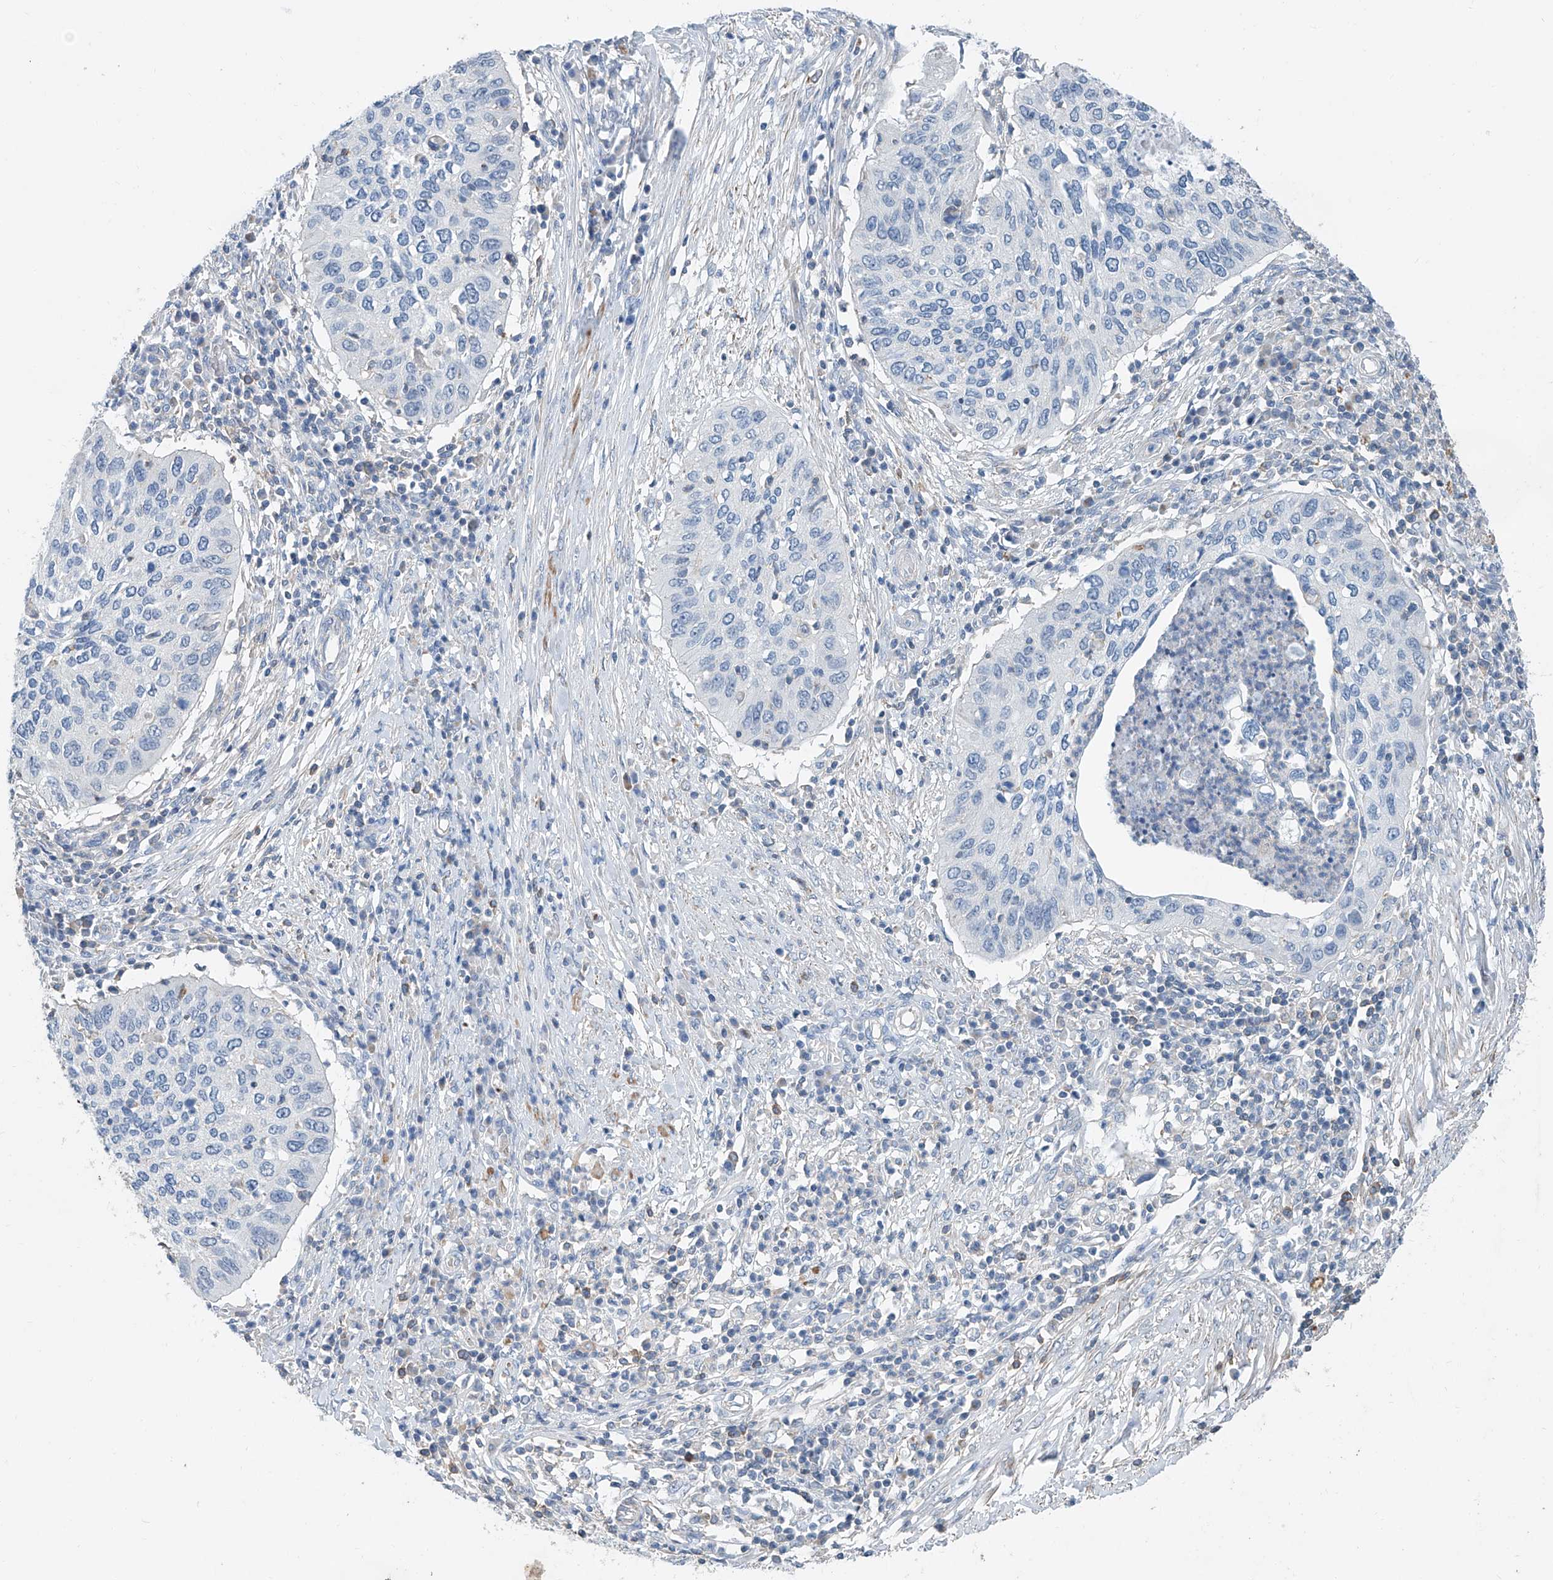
{"staining": {"intensity": "negative", "quantity": "none", "location": "none"}, "tissue": "cervical cancer", "cell_type": "Tumor cells", "image_type": "cancer", "snomed": [{"axis": "morphology", "description": "Squamous cell carcinoma, NOS"}, {"axis": "topography", "description": "Cervix"}], "caption": "This is a histopathology image of immunohistochemistry (IHC) staining of cervical cancer, which shows no expression in tumor cells.", "gene": "ANKRD34A", "patient": {"sex": "female", "age": 38}}